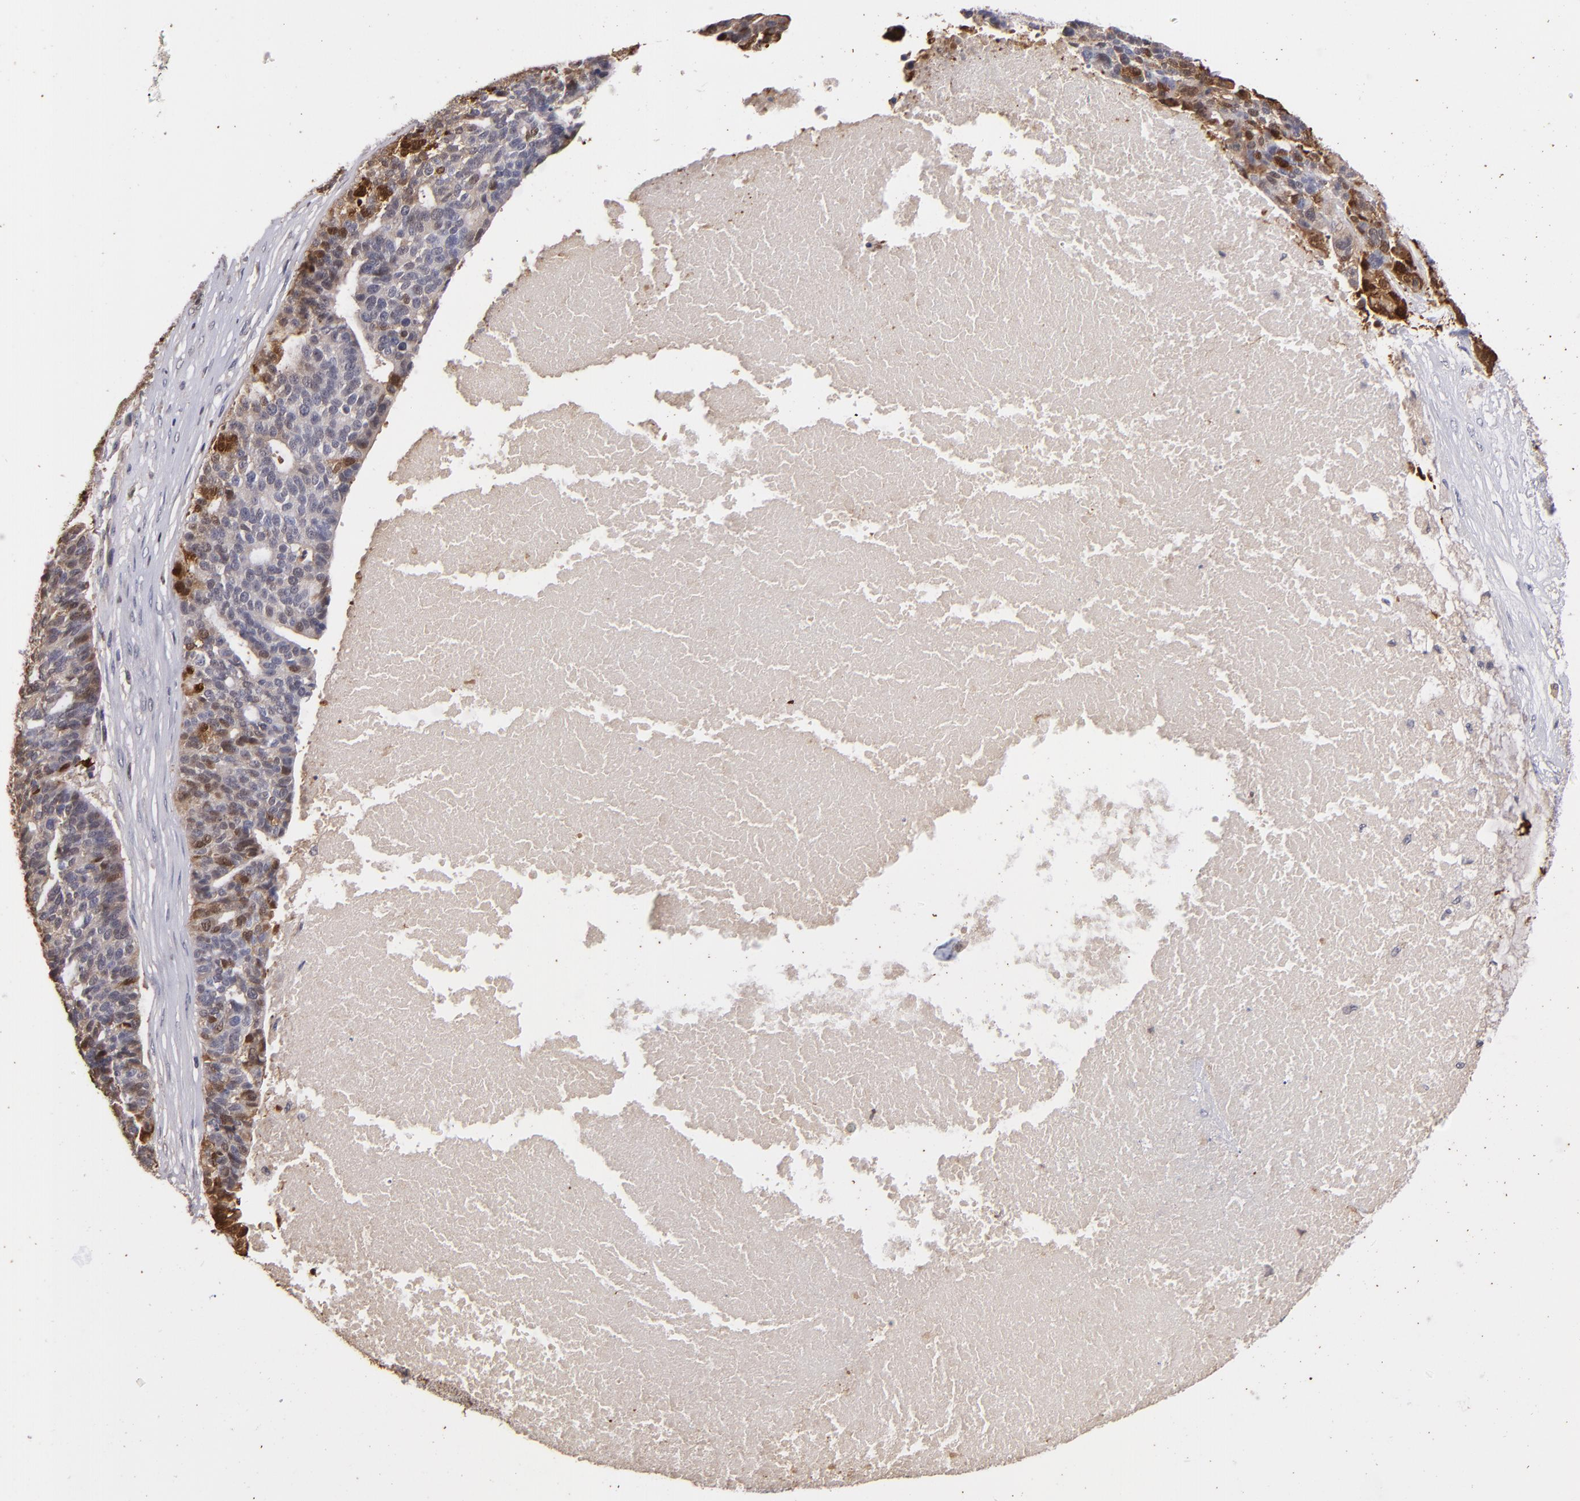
{"staining": {"intensity": "moderate", "quantity": ">75%", "location": "cytoplasmic/membranous,nuclear"}, "tissue": "ovarian cancer", "cell_type": "Tumor cells", "image_type": "cancer", "snomed": [{"axis": "morphology", "description": "Cystadenocarcinoma, serous, NOS"}, {"axis": "topography", "description": "Ovary"}], "caption": "A medium amount of moderate cytoplasmic/membranous and nuclear positivity is seen in about >75% of tumor cells in serous cystadenocarcinoma (ovarian) tissue.", "gene": "S100A2", "patient": {"sex": "female", "age": 59}}